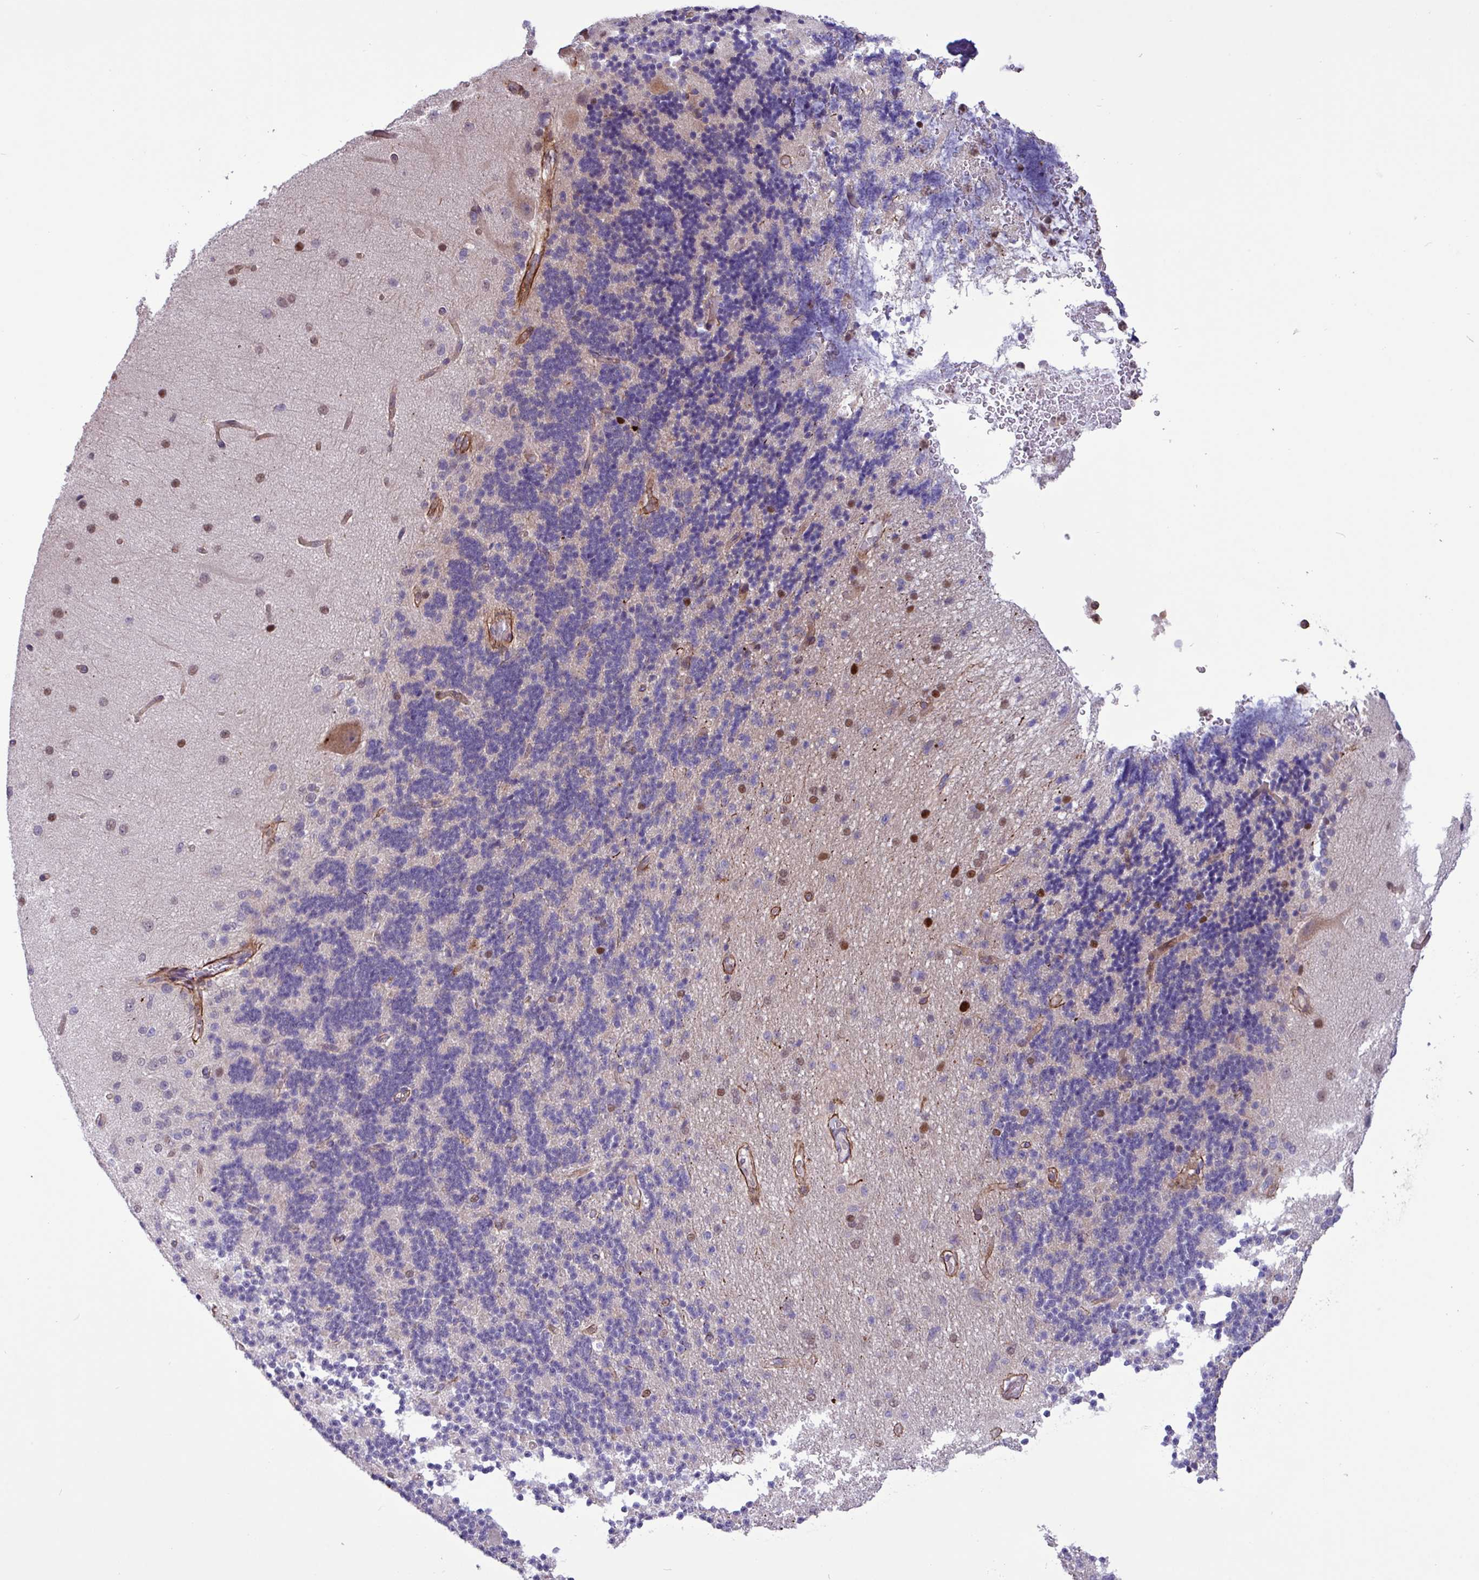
{"staining": {"intensity": "negative", "quantity": "none", "location": "none"}, "tissue": "cerebellum", "cell_type": "Cells in granular layer", "image_type": "normal", "snomed": [{"axis": "morphology", "description": "Normal tissue, NOS"}, {"axis": "topography", "description": "Cerebellum"}], "caption": "This is a image of IHC staining of benign cerebellum, which shows no positivity in cells in granular layer. (DAB (3,3'-diaminobenzidine) immunohistochemistry with hematoxylin counter stain).", "gene": "CNTRL", "patient": {"sex": "female", "age": 29}}